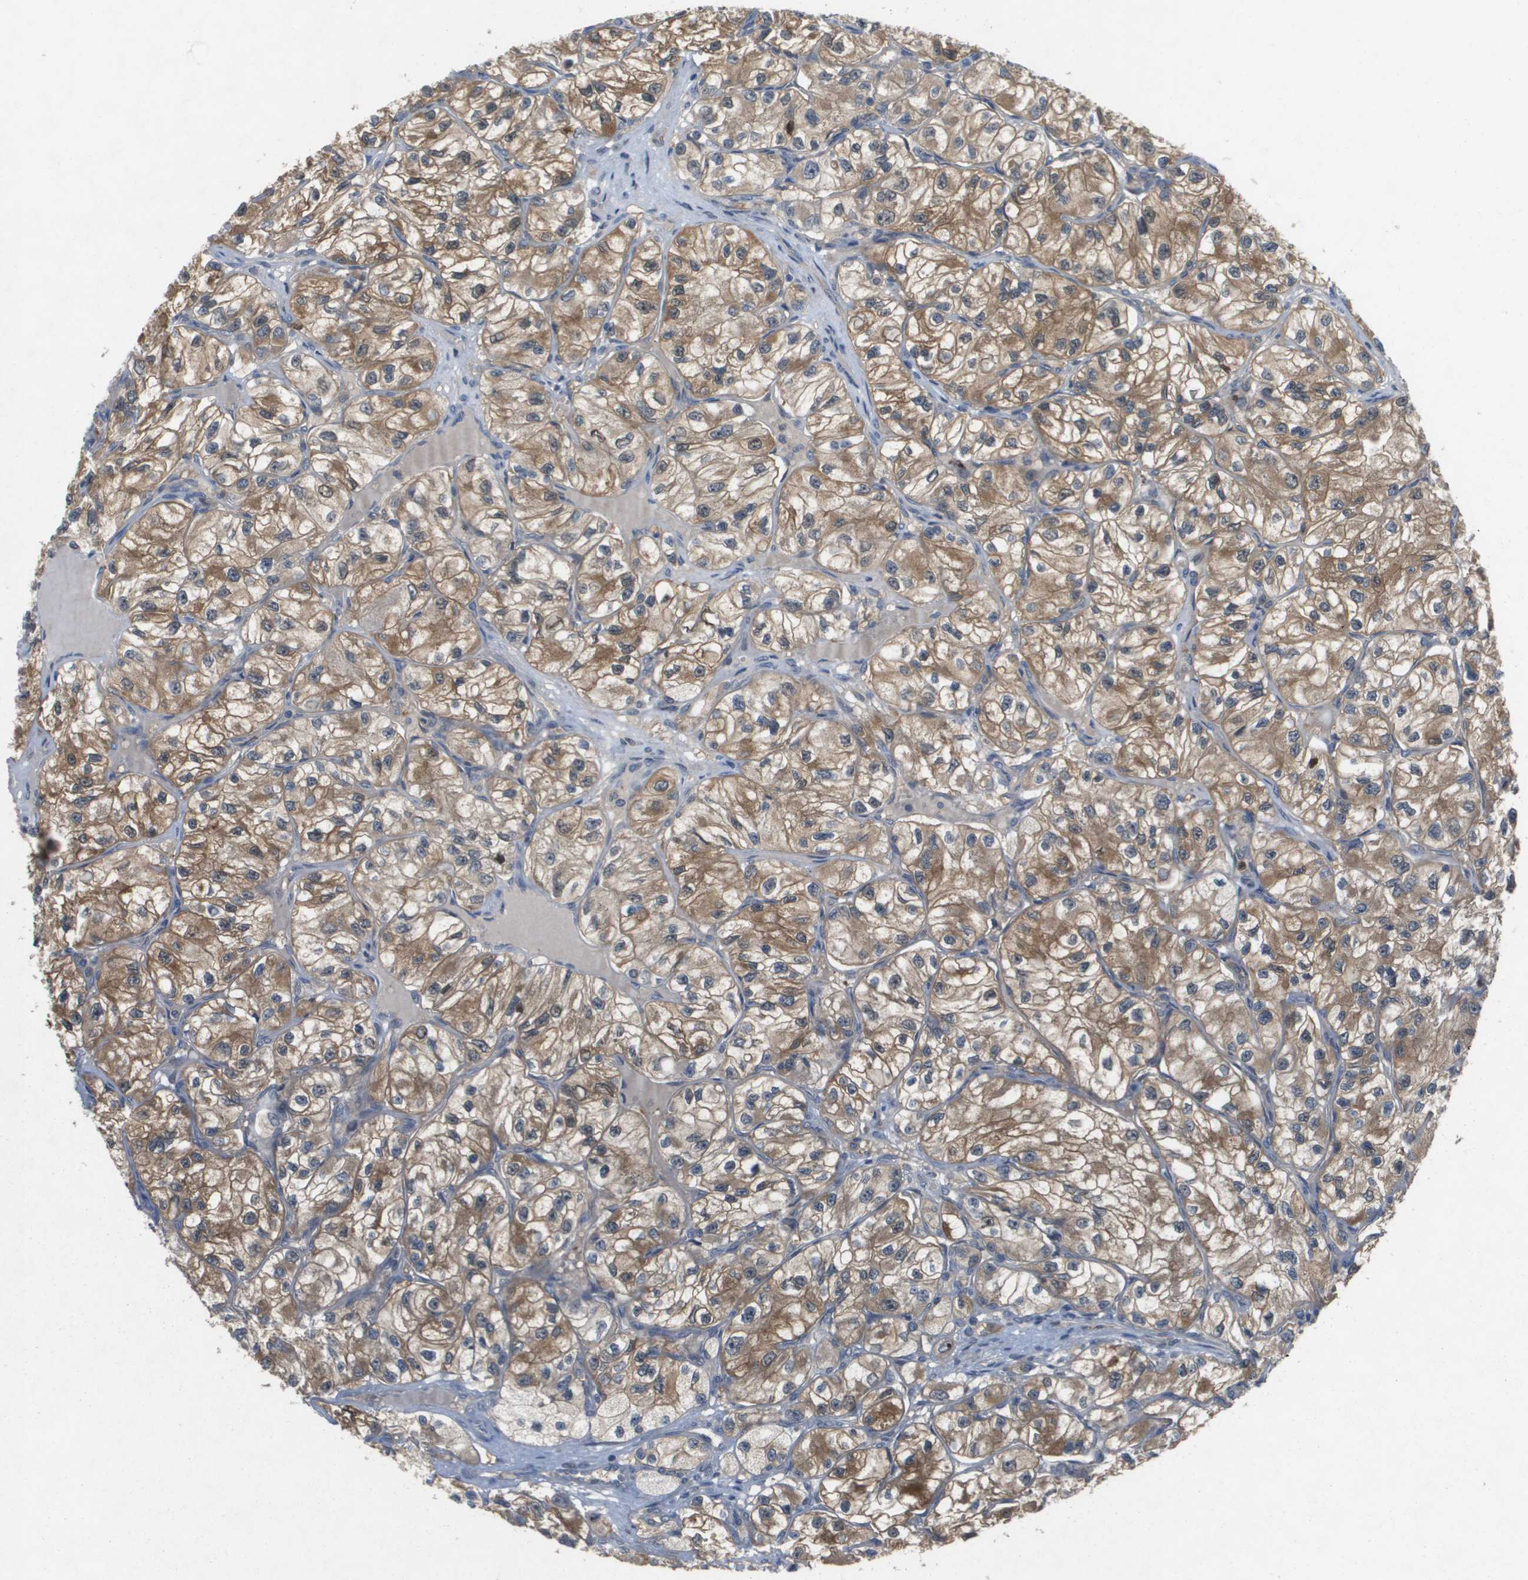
{"staining": {"intensity": "strong", "quantity": ">75%", "location": "cytoplasmic/membranous"}, "tissue": "renal cancer", "cell_type": "Tumor cells", "image_type": "cancer", "snomed": [{"axis": "morphology", "description": "Adenocarcinoma, NOS"}, {"axis": "topography", "description": "Kidney"}], "caption": "A high-resolution image shows IHC staining of renal cancer (adenocarcinoma), which shows strong cytoplasmic/membranous staining in about >75% of tumor cells.", "gene": "PALD1", "patient": {"sex": "female", "age": 57}}